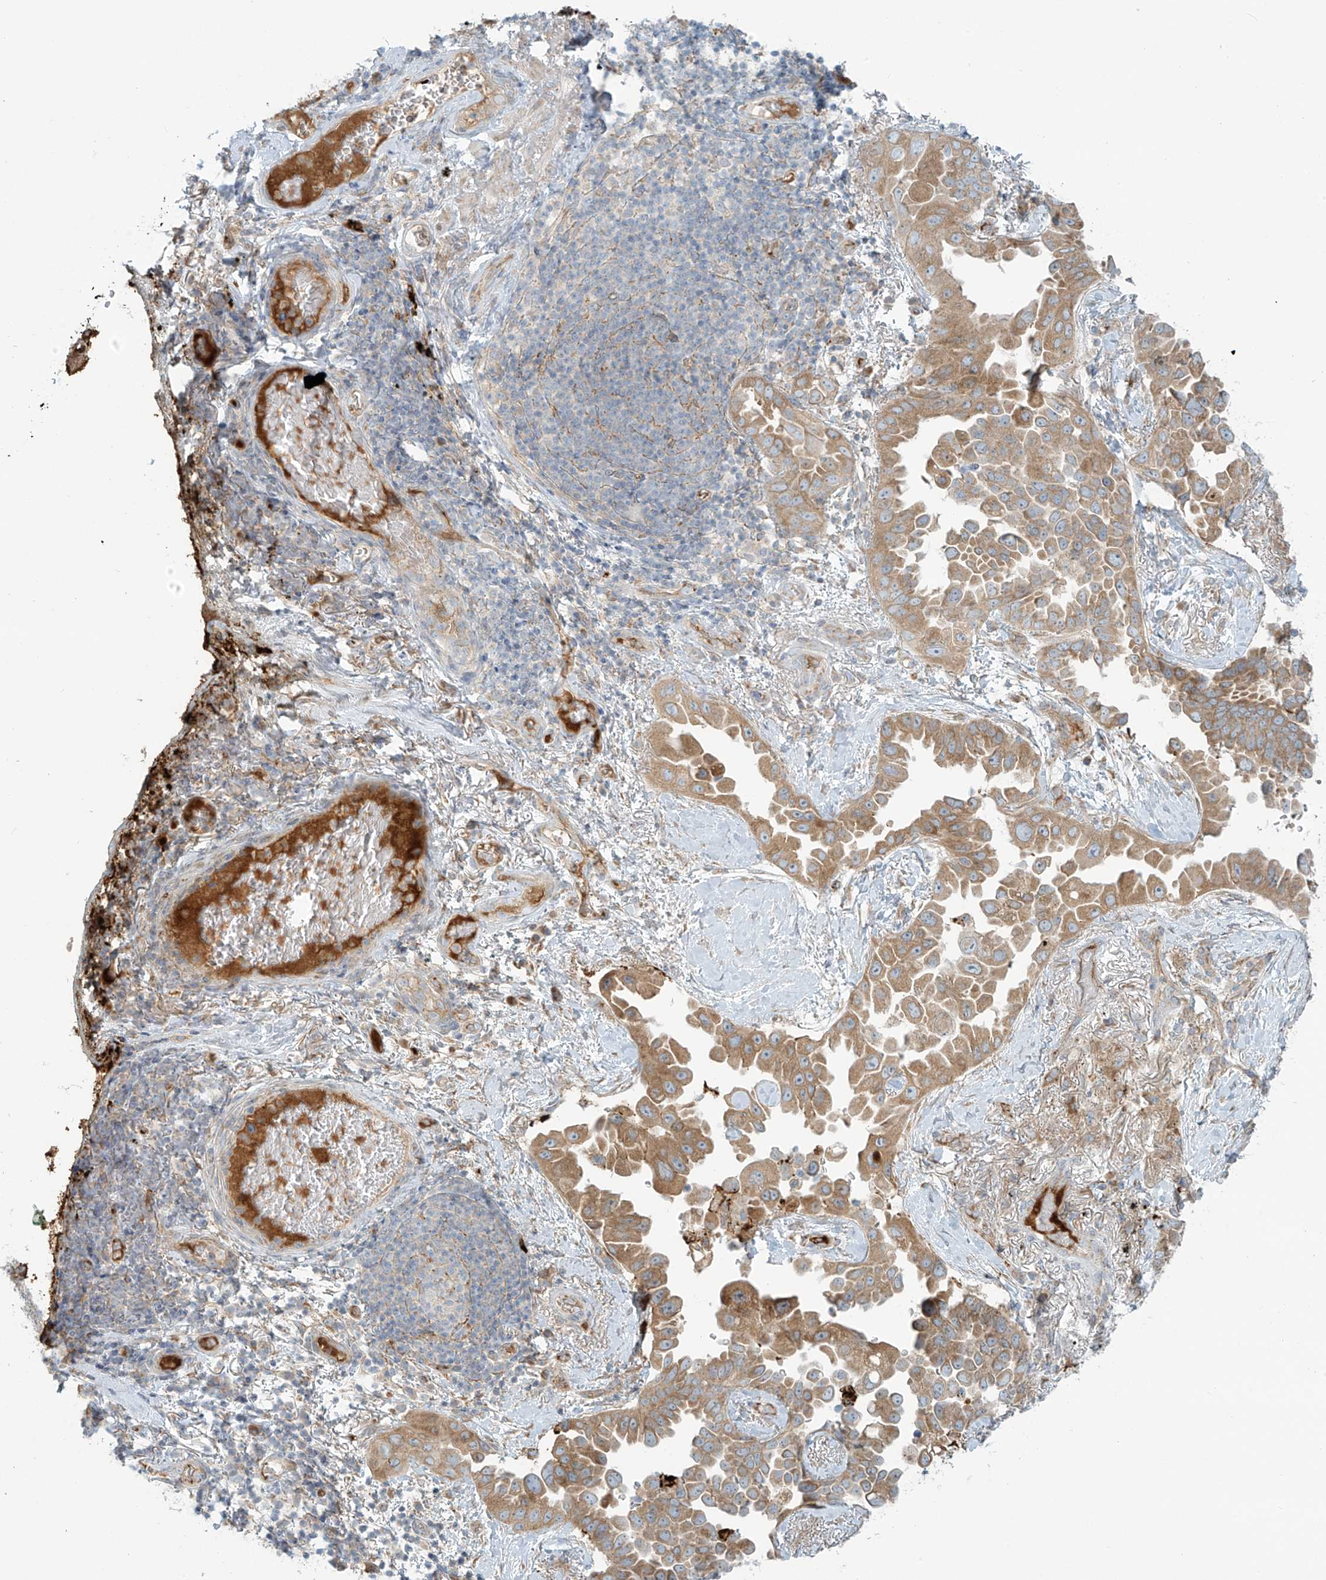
{"staining": {"intensity": "moderate", "quantity": ">75%", "location": "cytoplasmic/membranous"}, "tissue": "lung cancer", "cell_type": "Tumor cells", "image_type": "cancer", "snomed": [{"axis": "morphology", "description": "Adenocarcinoma, NOS"}, {"axis": "topography", "description": "Lung"}], "caption": "Human lung cancer stained for a protein (brown) demonstrates moderate cytoplasmic/membranous positive expression in about >75% of tumor cells.", "gene": "LZTS3", "patient": {"sex": "female", "age": 67}}